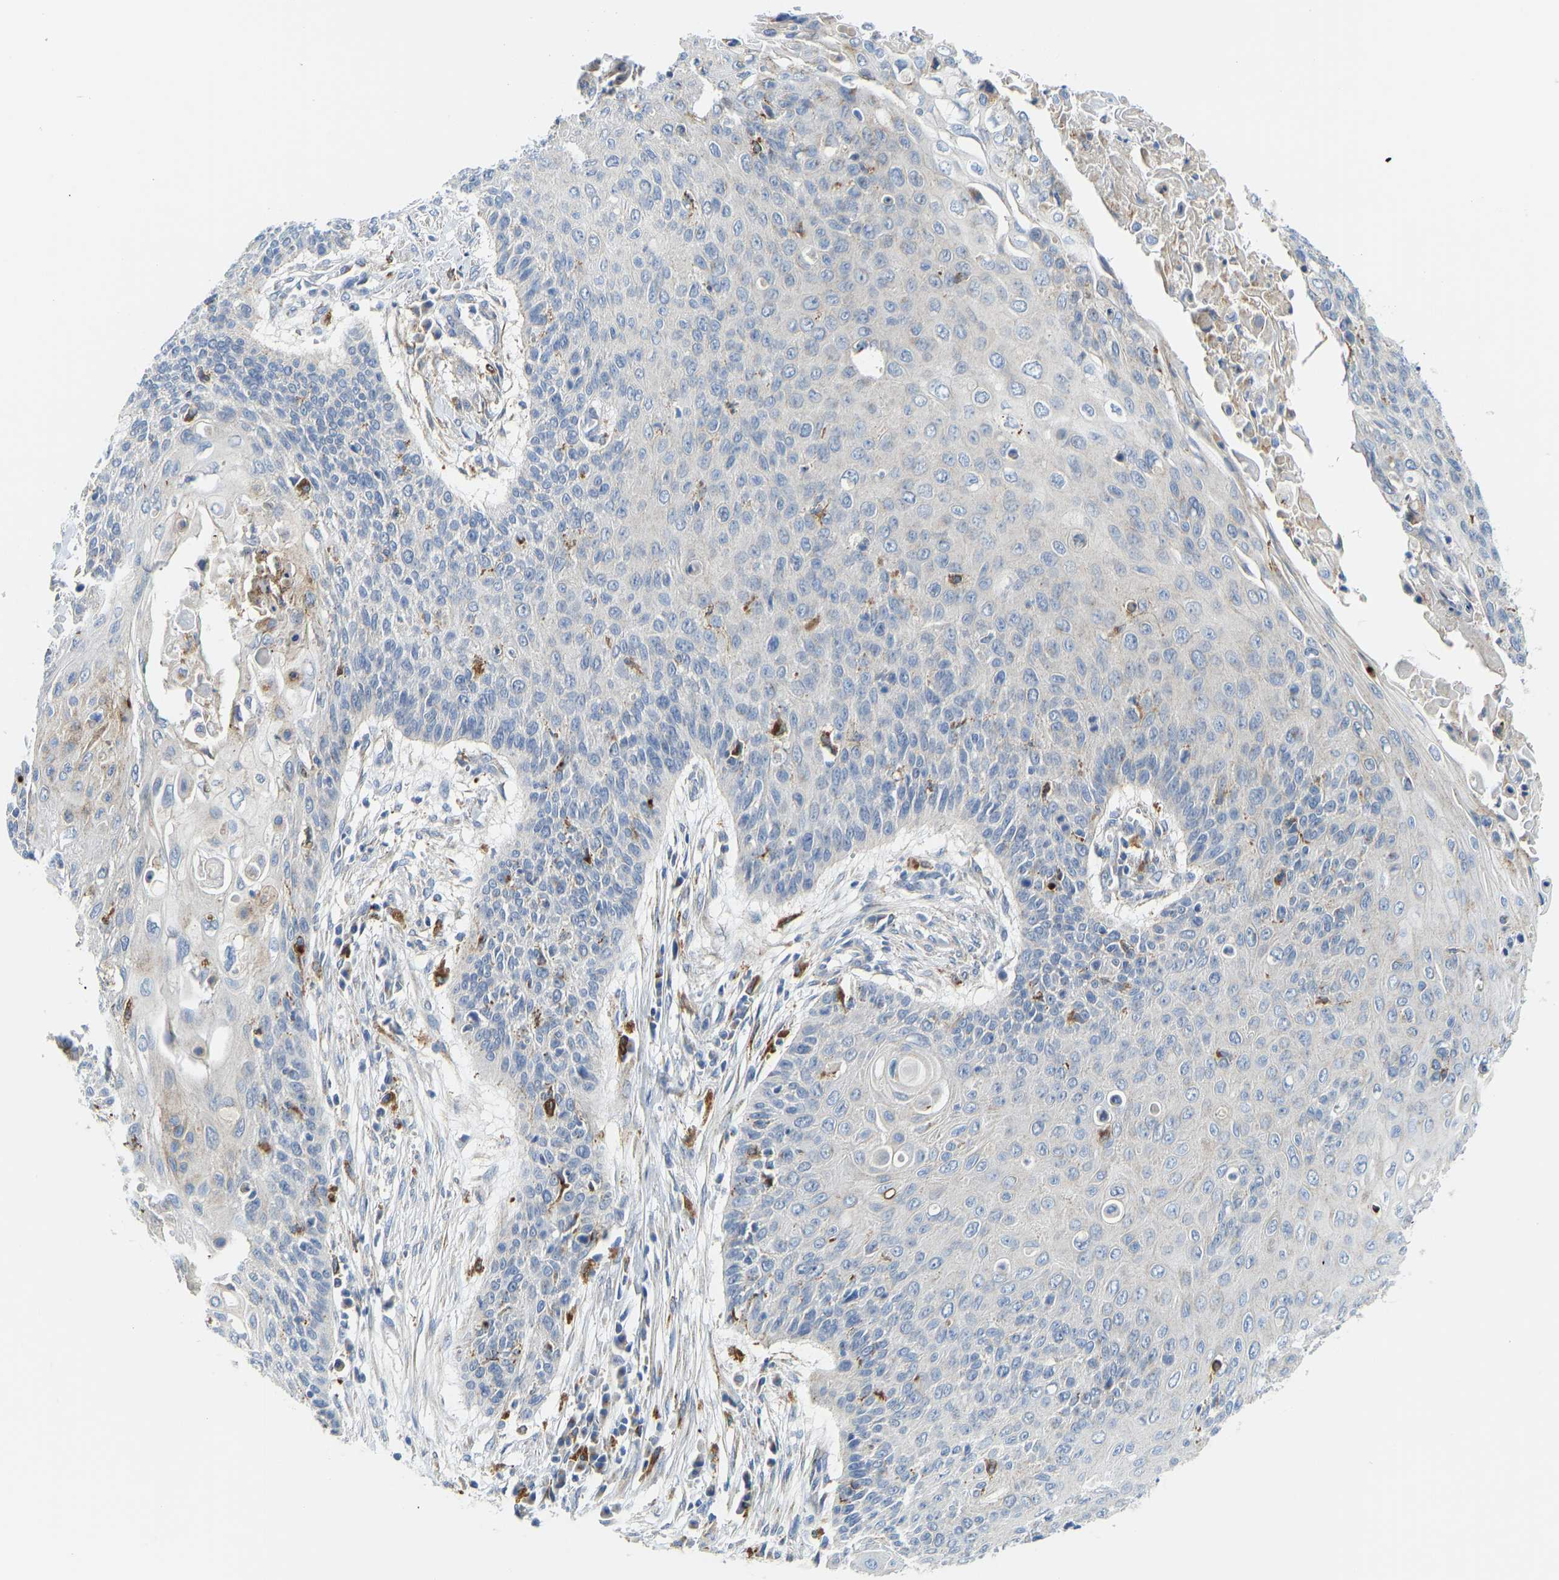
{"staining": {"intensity": "negative", "quantity": "none", "location": "none"}, "tissue": "cervical cancer", "cell_type": "Tumor cells", "image_type": "cancer", "snomed": [{"axis": "morphology", "description": "Squamous cell carcinoma, NOS"}, {"axis": "topography", "description": "Cervix"}], "caption": "The photomicrograph displays no staining of tumor cells in squamous cell carcinoma (cervical). (Brightfield microscopy of DAB immunohistochemistry (IHC) at high magnification).", "gene": "ATP6V1E1", "patient": {"sex": "female", "age": 39}}